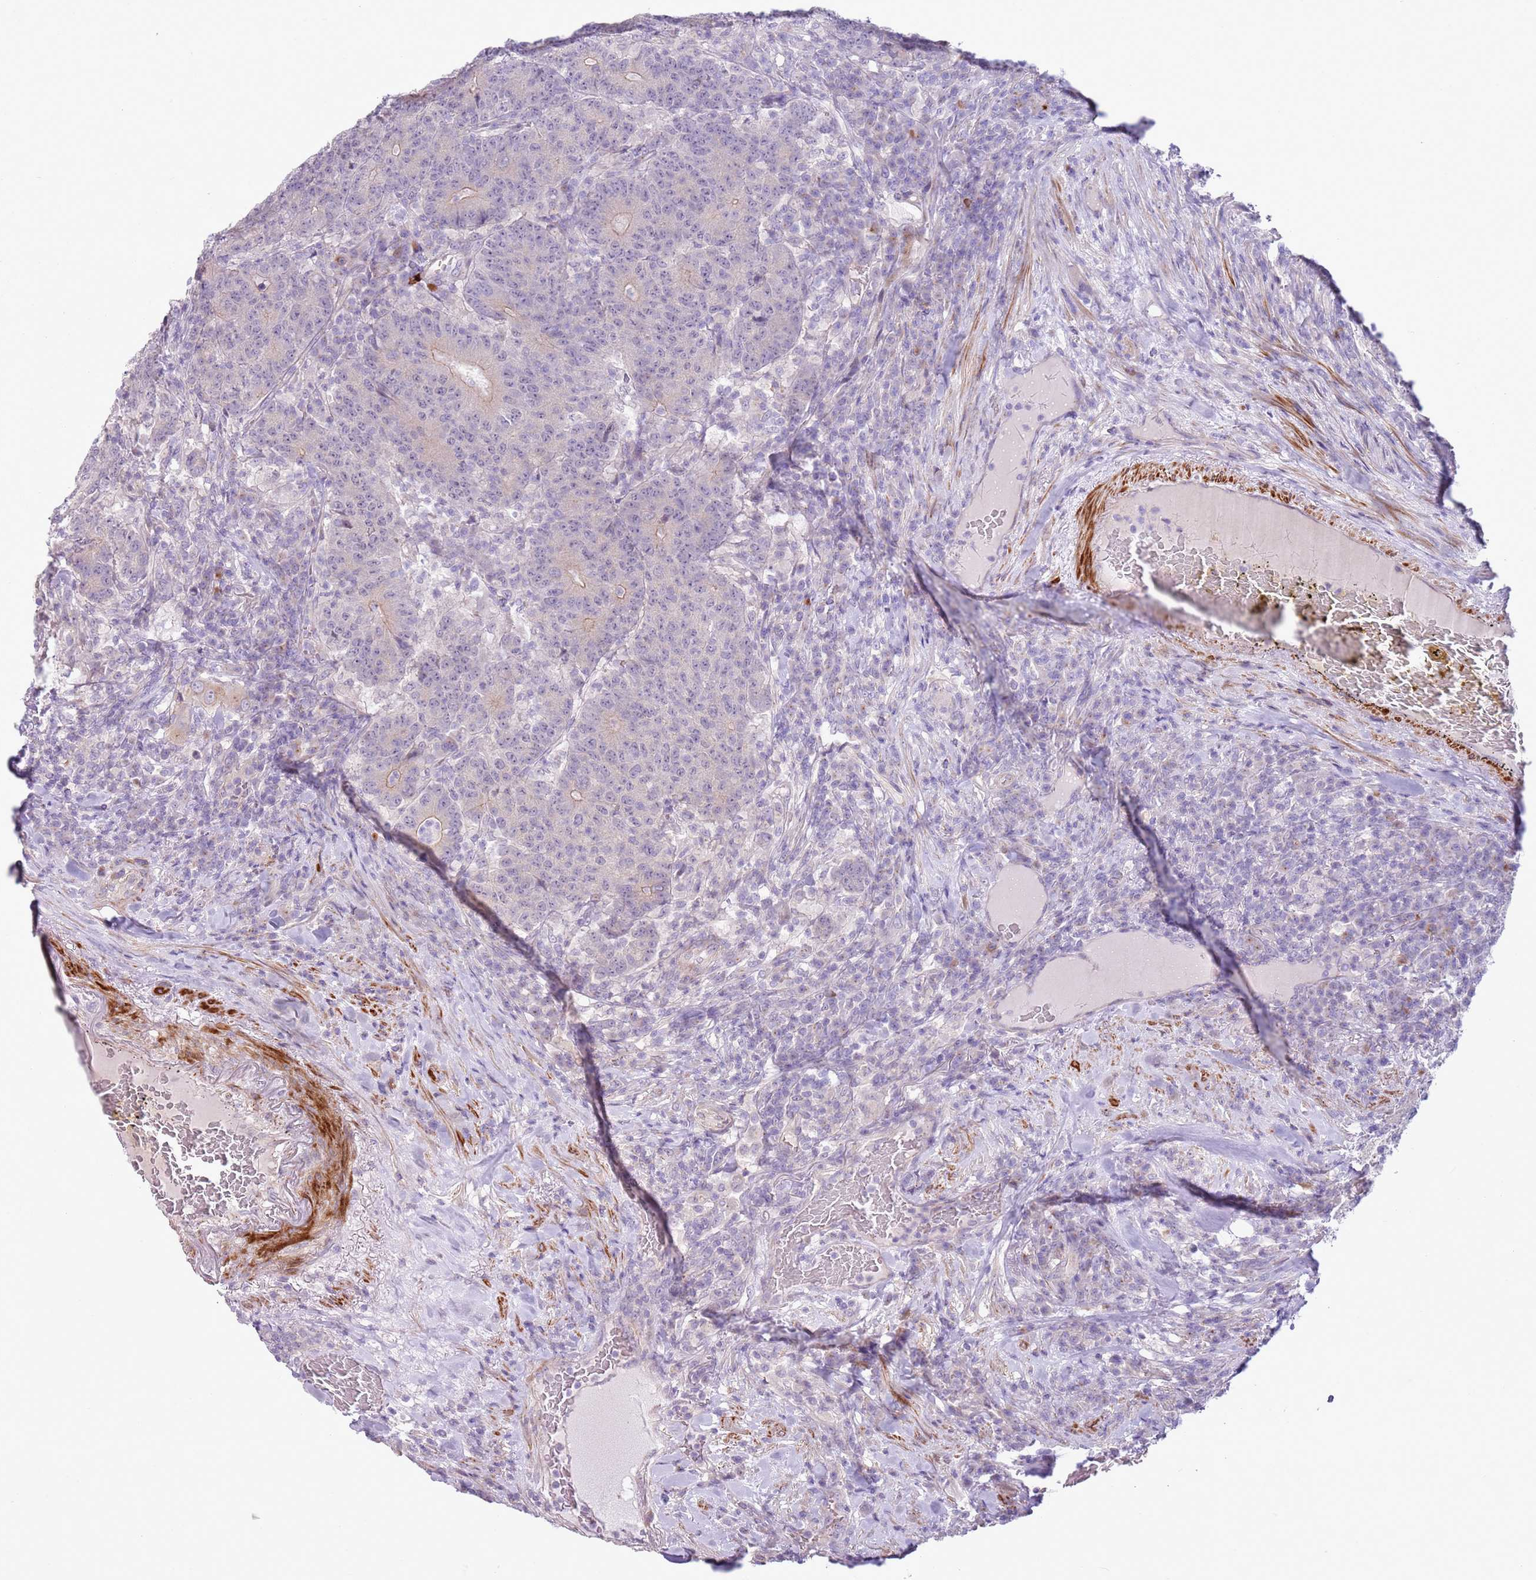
{"staining": {"intensity": "weak", "quantity": "<25%", "location": "cytoplasmic/membranous"}, "tissue": "colorectal cancer", "cell_type": "Tumor cells", "image_type": "cancer", "snomed": [{"axis": "morphology", "description": "Adenocarcinoma, NOS"}, {"axis": "topography", "description": "Colon"}], "caption": "Immunohistochemistry of human colorectal cancer (adenocarcinoma) reveals no staining in tumor cells.", "gene": "ZNF239", "patient": {"sex": "female", "age": 75}}